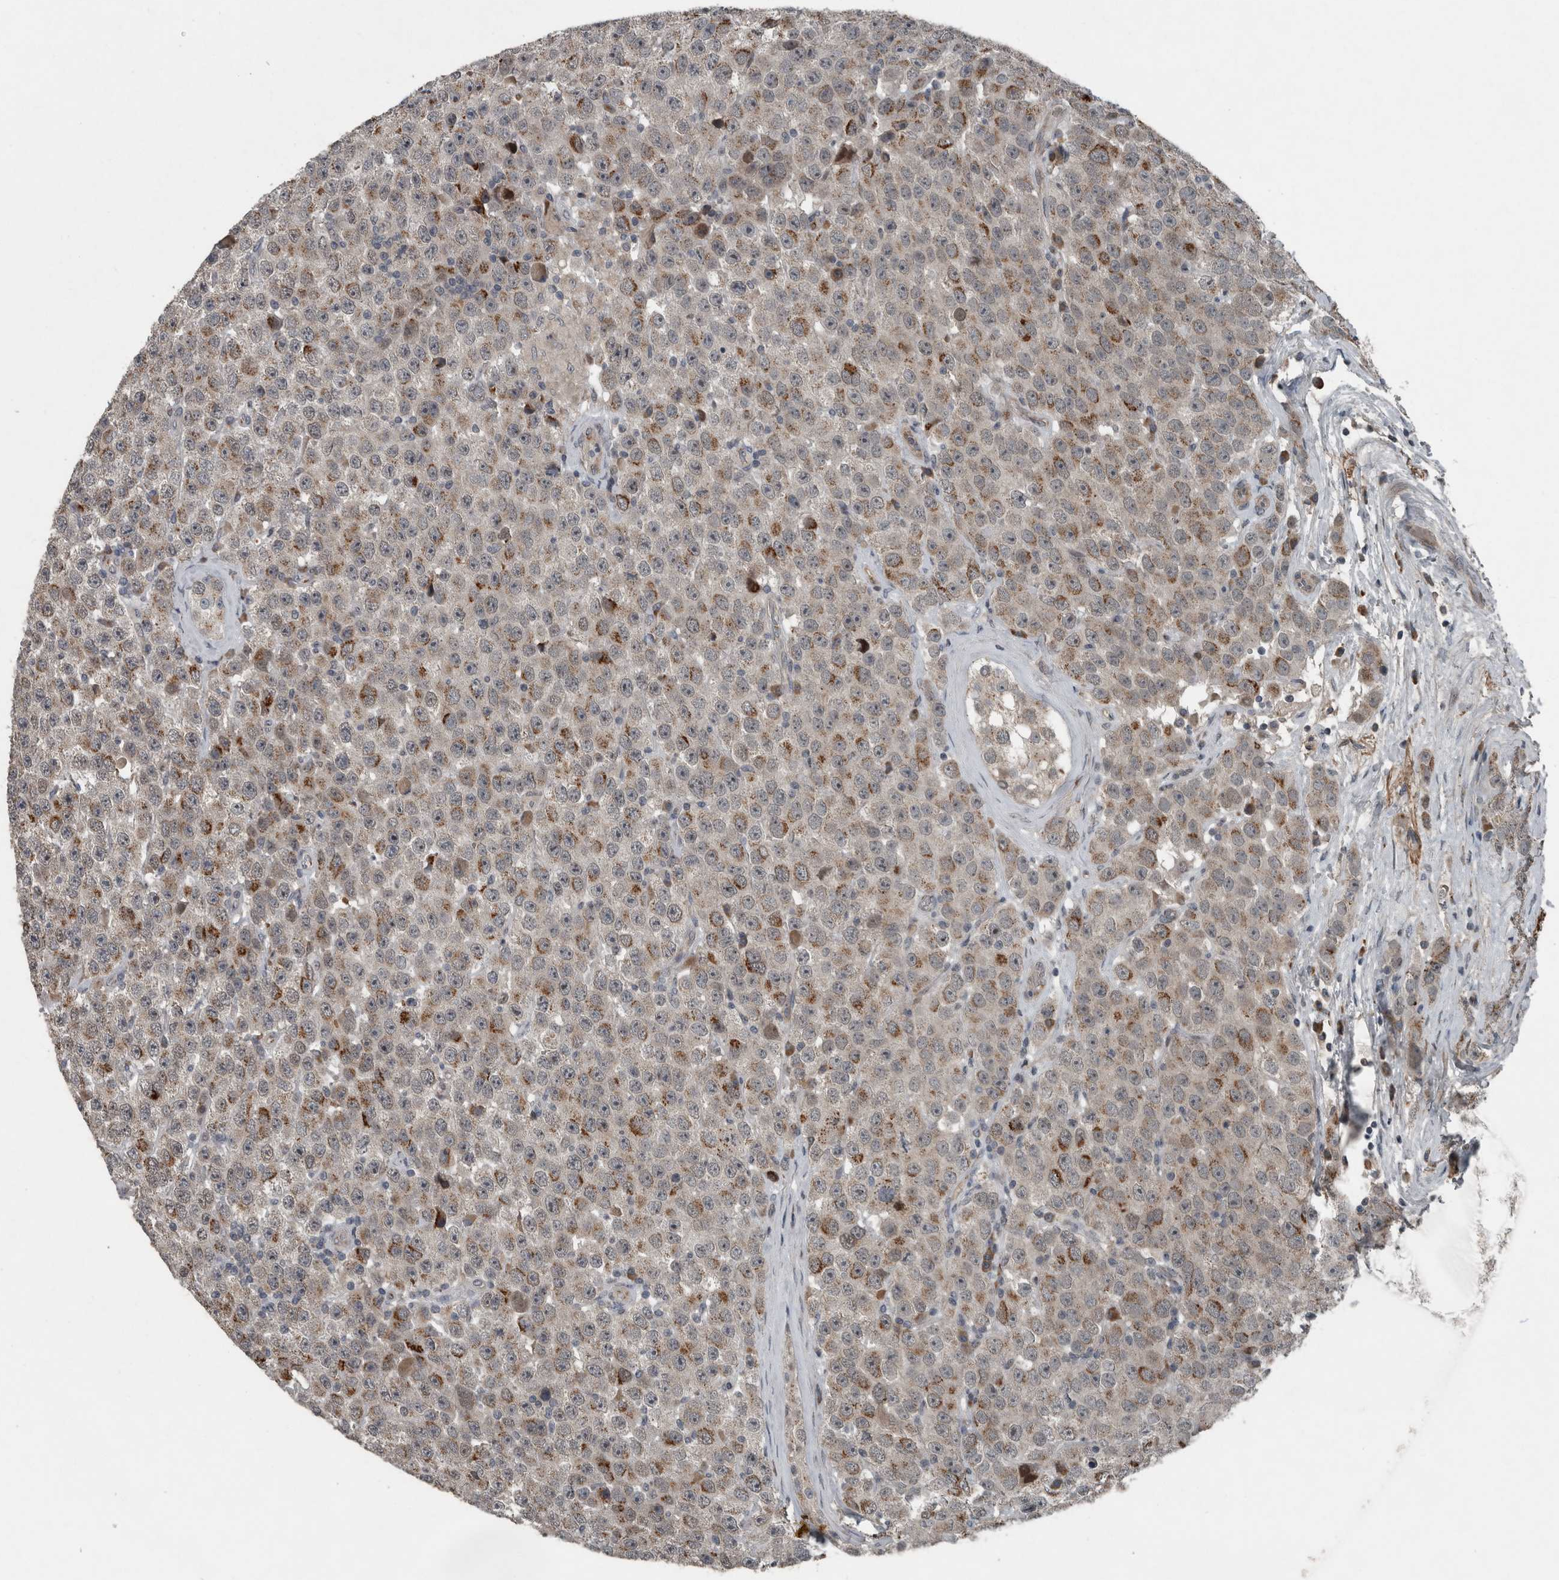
{"staining": {"intensity": "moderate", "quantity": ">75%", "location": "cytoplasmic/membranous"}, "tissue": "testis cancer", "cell_type": "Tumor cells", "image_type": "cancer", "snomed": [{"axis": "morphology", "description": "Seminoma, NOS"}, {"axis": "morphology", "description": "Carcinoma, Embryonal, NOS"}, {"axis": "topography", "description": "Testis"}], "caption": "Immunohistochemical staining of embryonal carcinoma (testis) exhibits moderate cytoplasmic/membranous protein positivity in approximately >75% of tumor cells.", "gene": "ZNF345", "patient": {"sex": "male", "age": 28}}